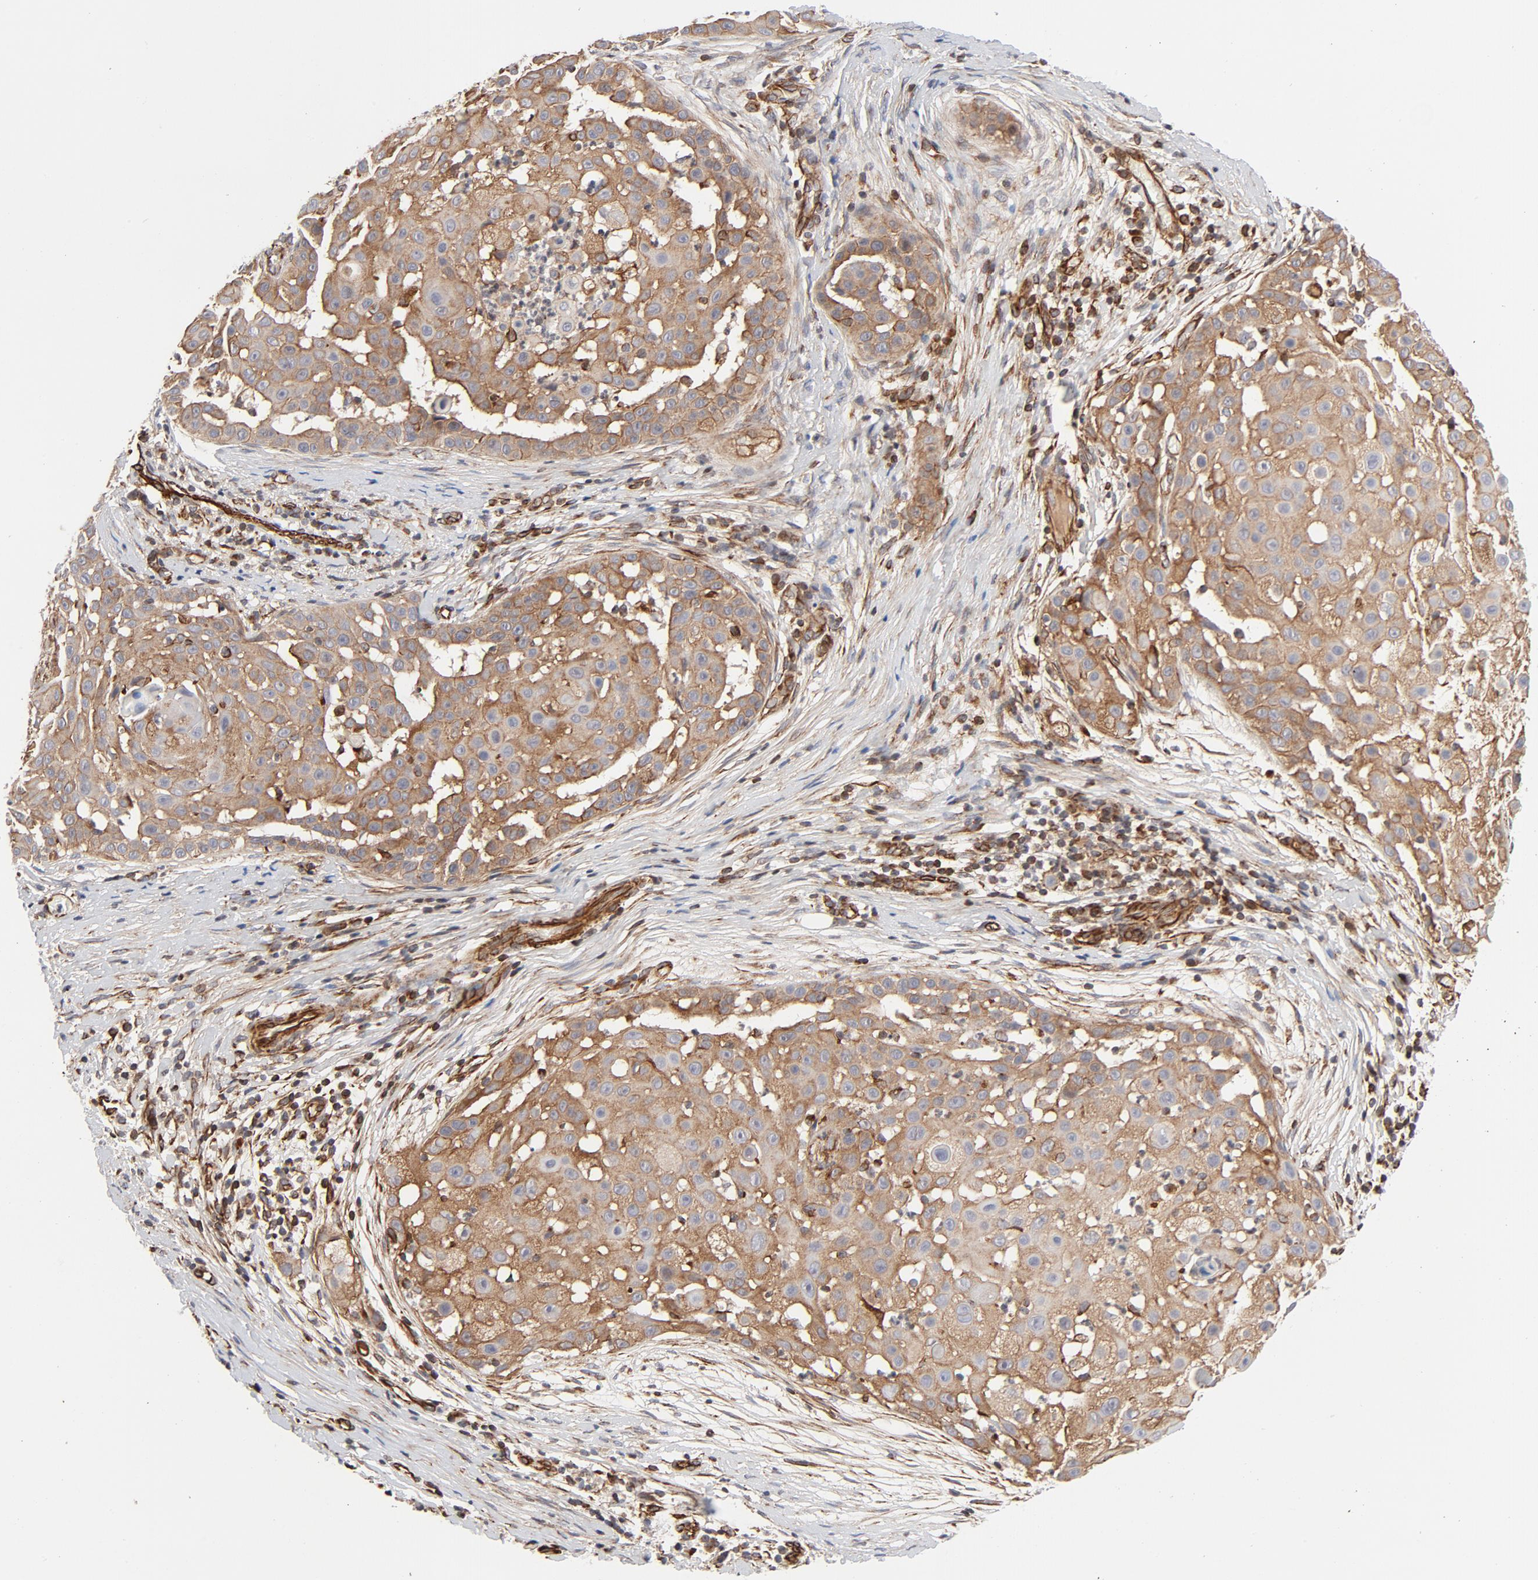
{"staining": {"intensity": "moderate", "quantity": ">75%", "location": "cytoplasmic/membranous"}, "tissue": "skin cancer", "cell_type": "Tumor cells", "image_type": "cancer", "snomed": [{"axis": "morphology", "description": "Squamous cell carcinoma, NOS"}, {"axis": "topography", "description": "Skin"}], "caption": "The immunohistochemical stain labels moderate cytoplasmic/membranous expression in tumor cells of skin cancer (squamous cell carcinoma) tissue.", "gene": "DNAAF2", "patient": {"sex": "female", "age": 57}}